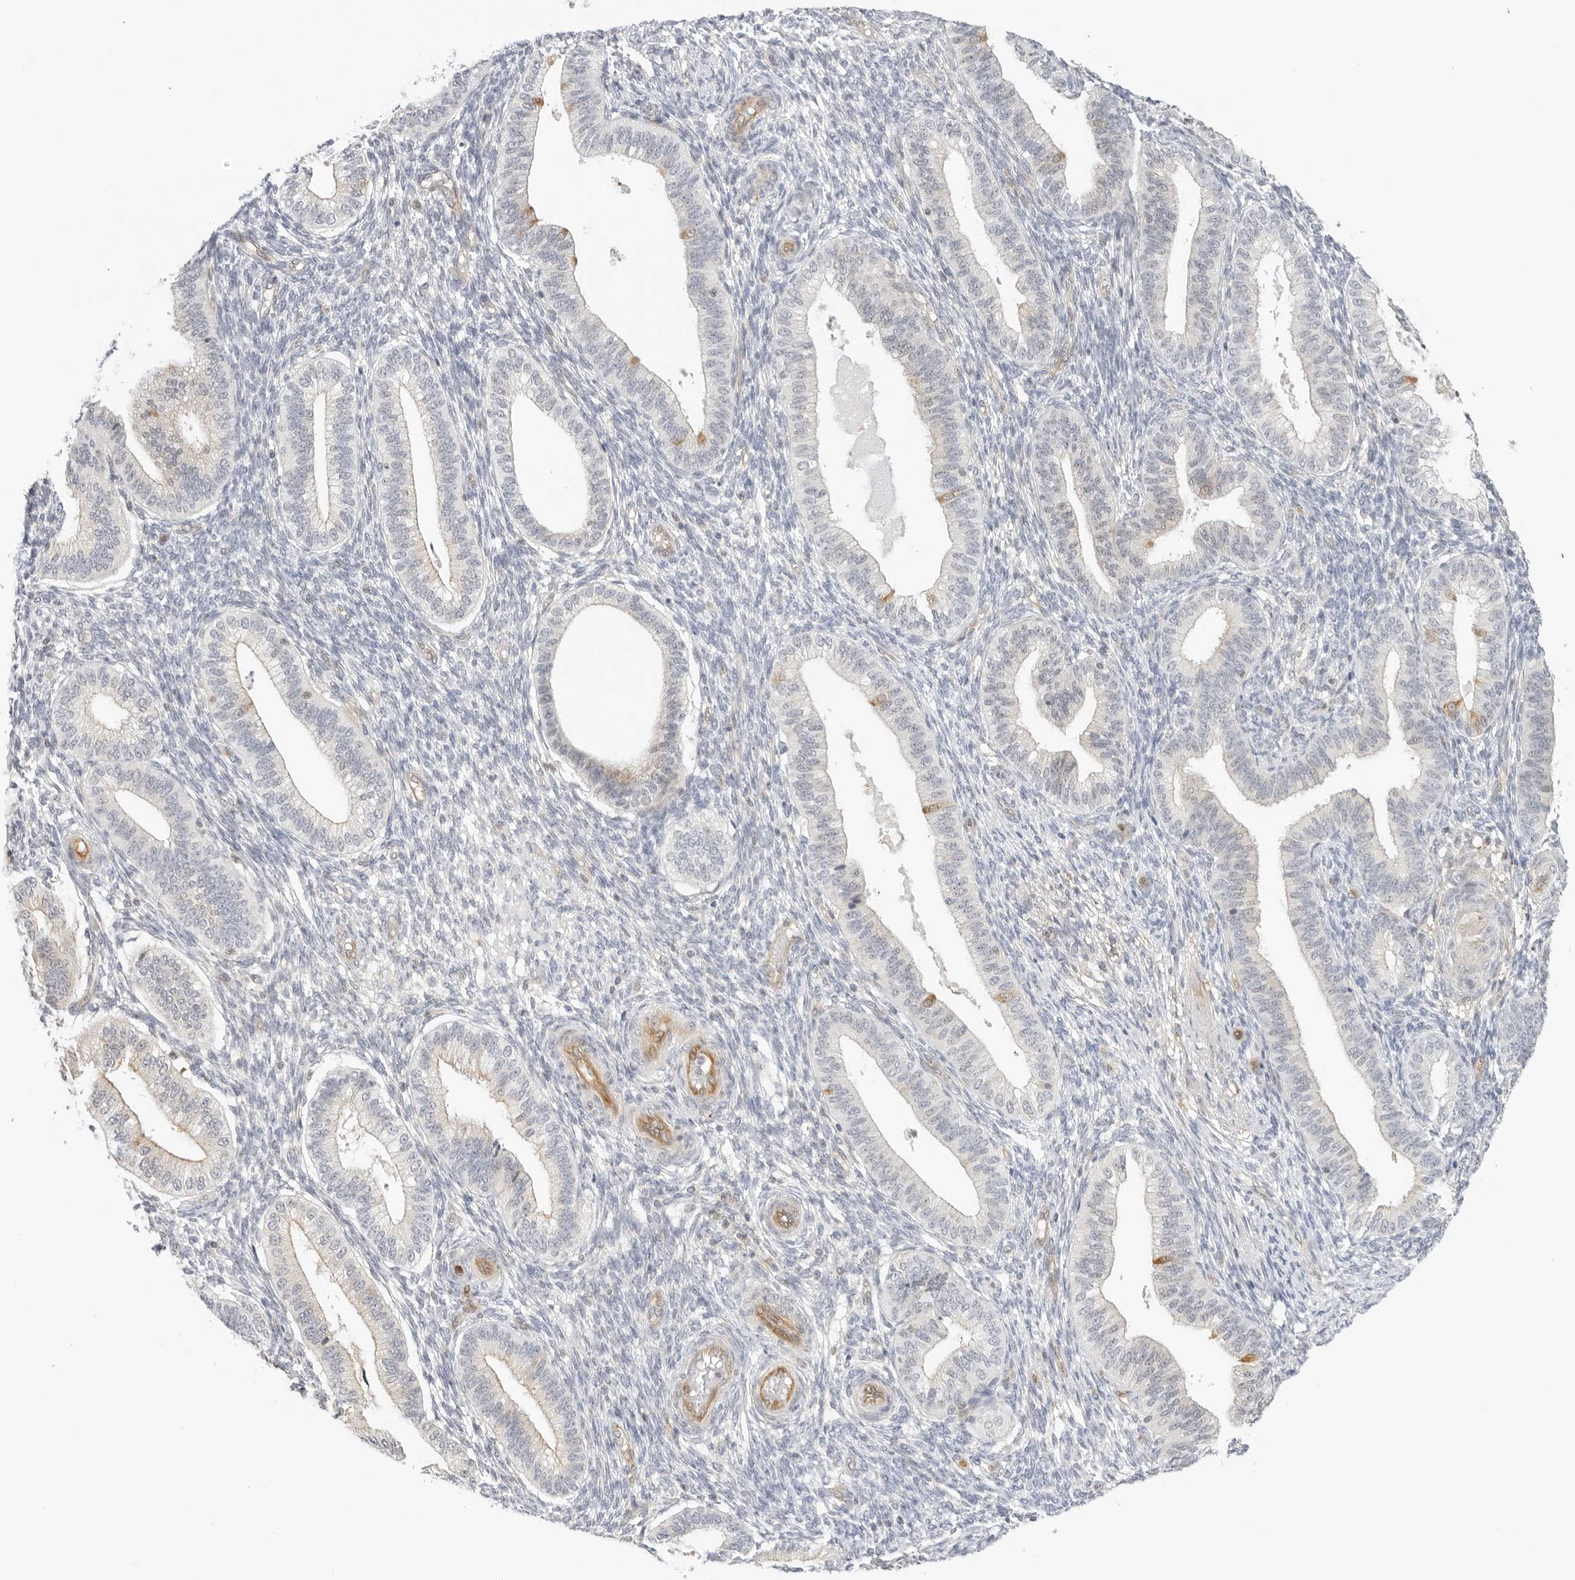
{"staining": {"intensity": "negative", "quantity": "none", "location": "none"}, "tissue": "endometrium", "cell_type": "Cells in endometrial stroma", "image_type": "normal", "snomed": [{"axis": "morphology", "description": "Normal tissue, NOS"}, {"axis": "topography", "description": "Endometrium"}], "caption": "High power microscopy histopathology image of an IHC histopathology image of normal endometrium, revealing no significant expression in cells in endometrial stroma. (DAB (3,3'-diaminobenzidine) IHC visualized using brightfield microscopy, high magnification).", "gene": "OSCP1", "patient": {"sex": "female", "age": 39}}